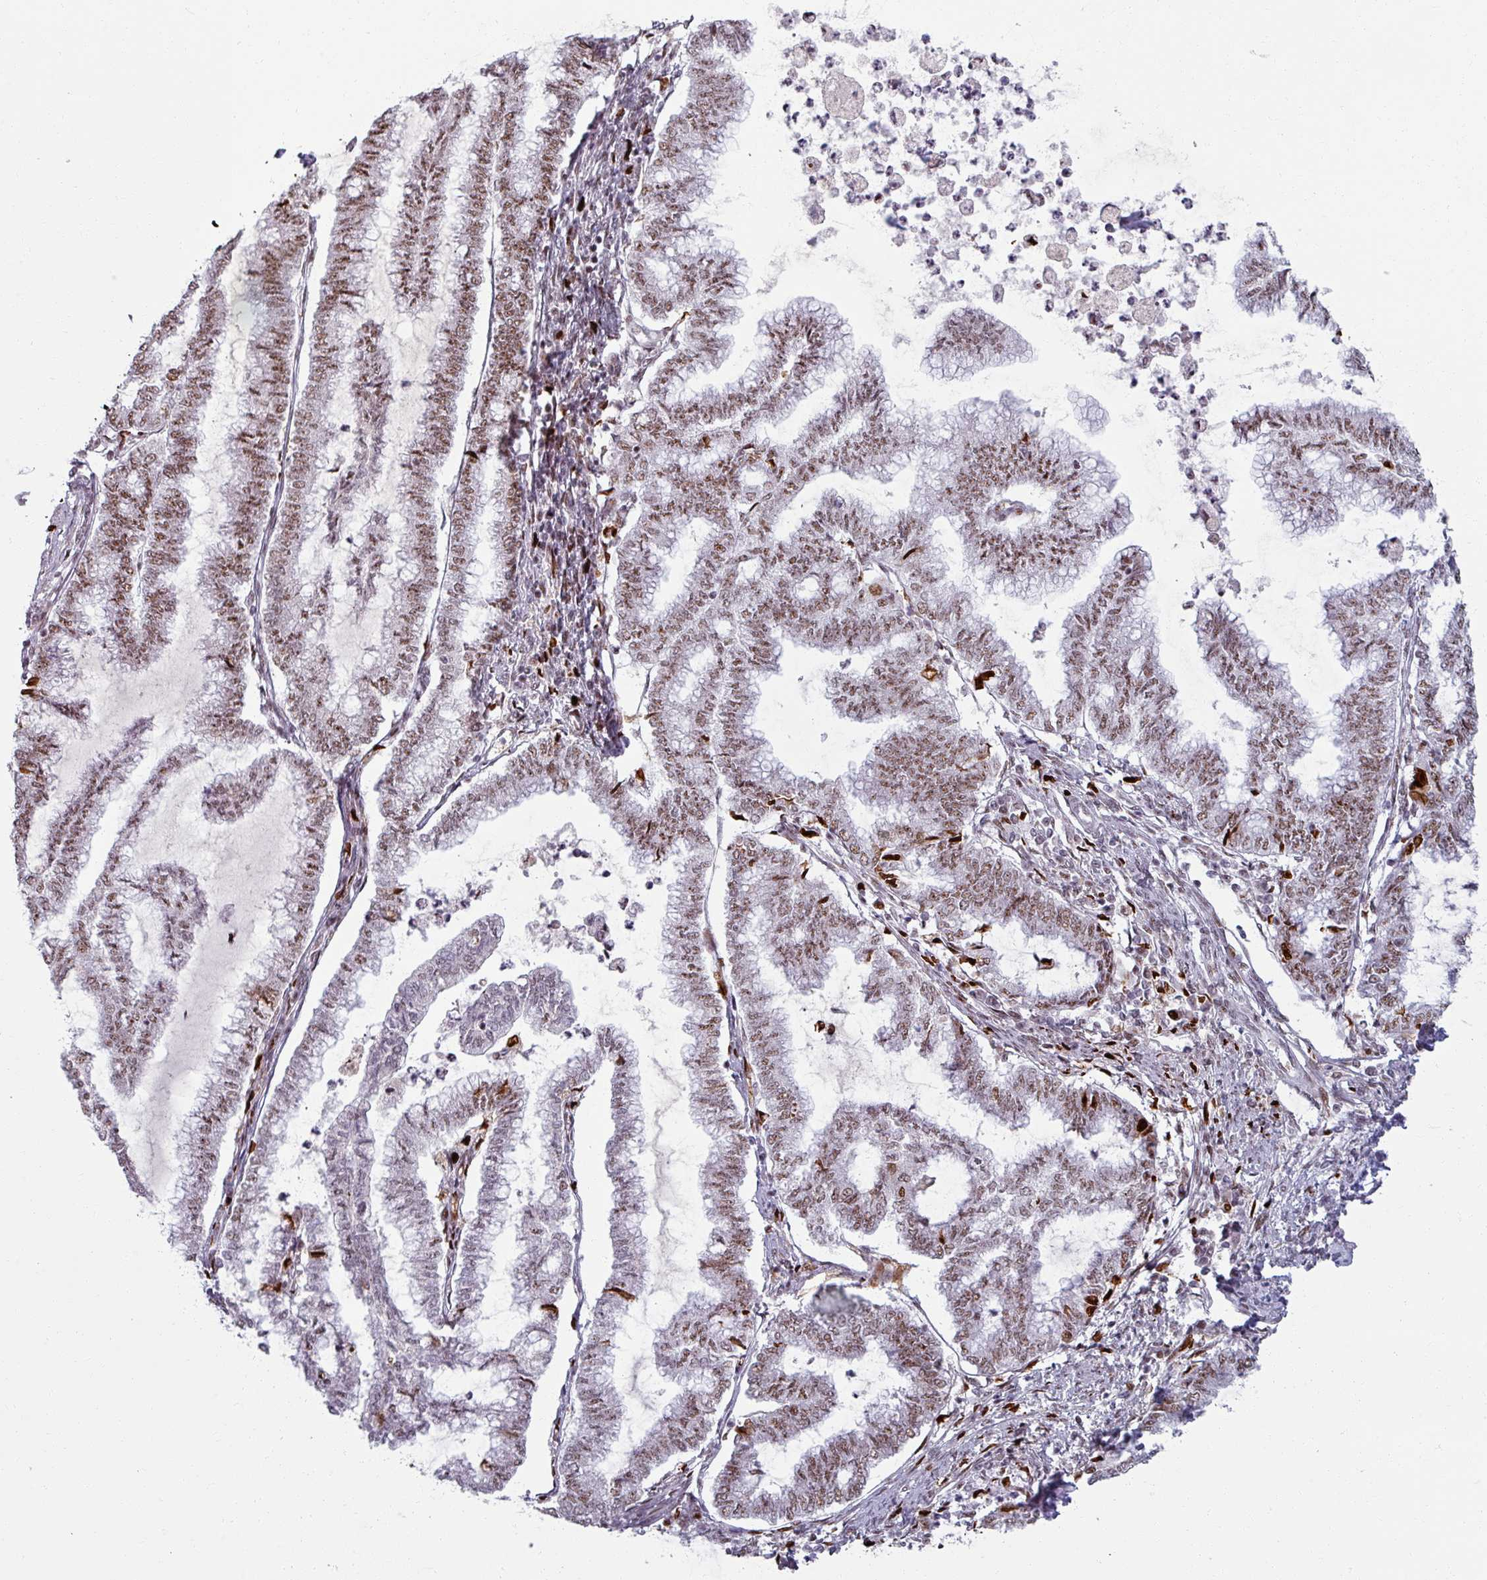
{"staining": {"intensity": "moderate", "quantity": "25%-75%", "location": "nuclear"}, "tissue": "endometrial cancer", "cell_type": "Tumor cells", "image_type": "cancer", "snomed": [{"axis": "morphology", "description": "Adenocarcinoma, NOS"}, {"axis": "topography", "description": "Endometrium"}], "caption": "Immunohistochemistry photomicrograph of human endometrial cancer (adenocarcinoma) stained for a protein (brown), which exhibits medium levels of moderate nuclear expression in approximately 25%-75% of tumor cells.", "gene": "NCOR1", "patient": {"sex": "female", "age": 79}}